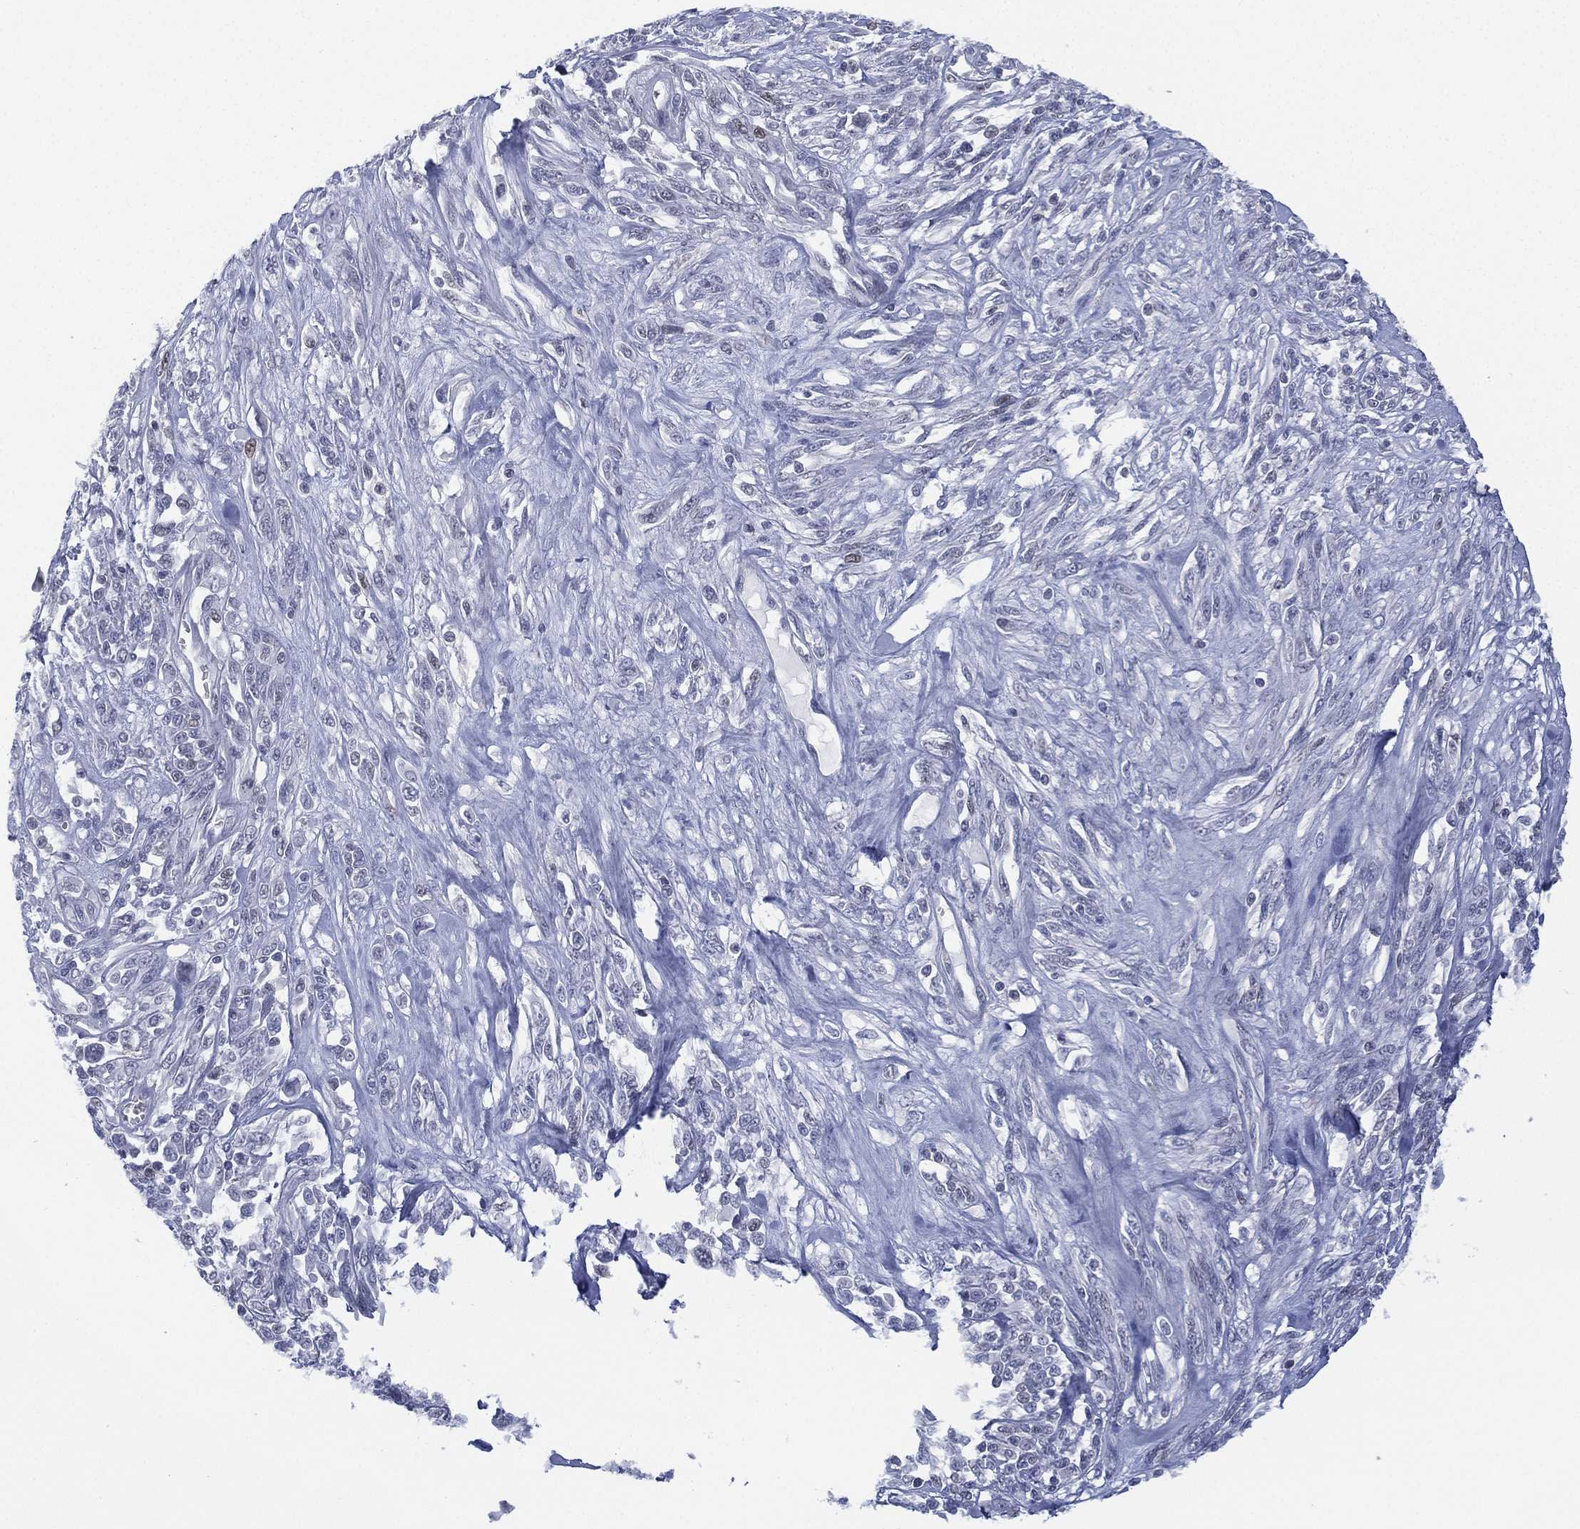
{"staining": {"intensity": "negative", "quantity": "none", "location": "none"}, "tissue": "melanoma", "cell_type": "Tumor cells", "image_type": "cancer", "snomed": [{"axis": "morphology", "description": "Malignant melanoma, NOS"}, {"axis": "topography", "description": "Skin"}], "caption": "This photomicrograph is of malignant melanoma stained with immunohistochemistry to label a protein in brown with the nuclei are counter-stained blue. There is no positivity in tumor cells.", "gene": "ZNF711", "patient": {"sex": "female", "age": 91}}